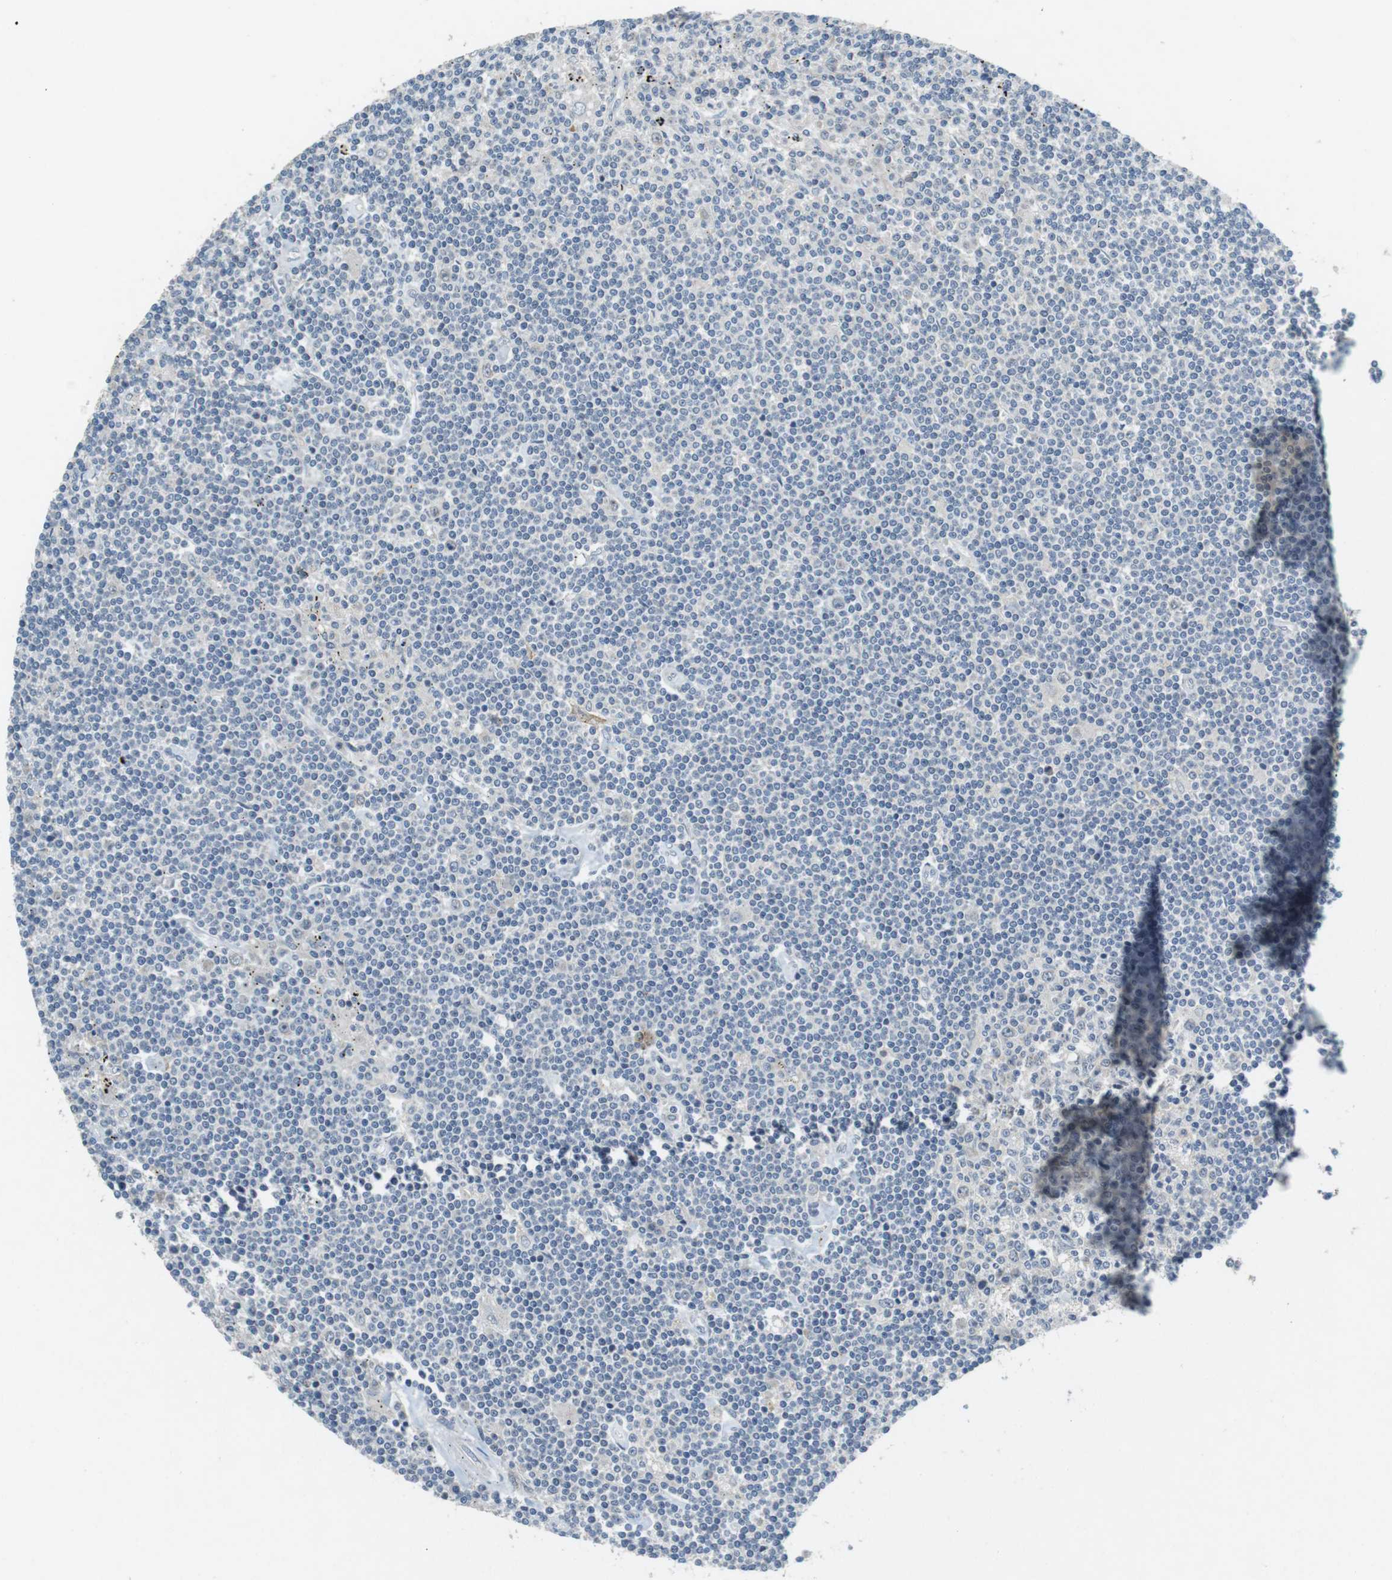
{"staining": {"intensity": "negative", "quantity": "none", "location": "none"}, "tissue": "lymphoma", "cell_type": "Tumor cells", "image_type": "cancer", "snomed": [{"axis": "morphology", "description": "Malignant lymphoma, non-Hodgkin's type, Low grade"}, {"axis": "topography", "description": "Spleen"}], "caption": "Immunohistochemistry (IHC) histopathology image of human malignant lymphoma, non-Hodgkin's type (low-grade) stained for a protein (brown), which reveals no staining in tumor cells.", "gene": "MUC5B", "patient": {"sex": "male", "age": 76}}